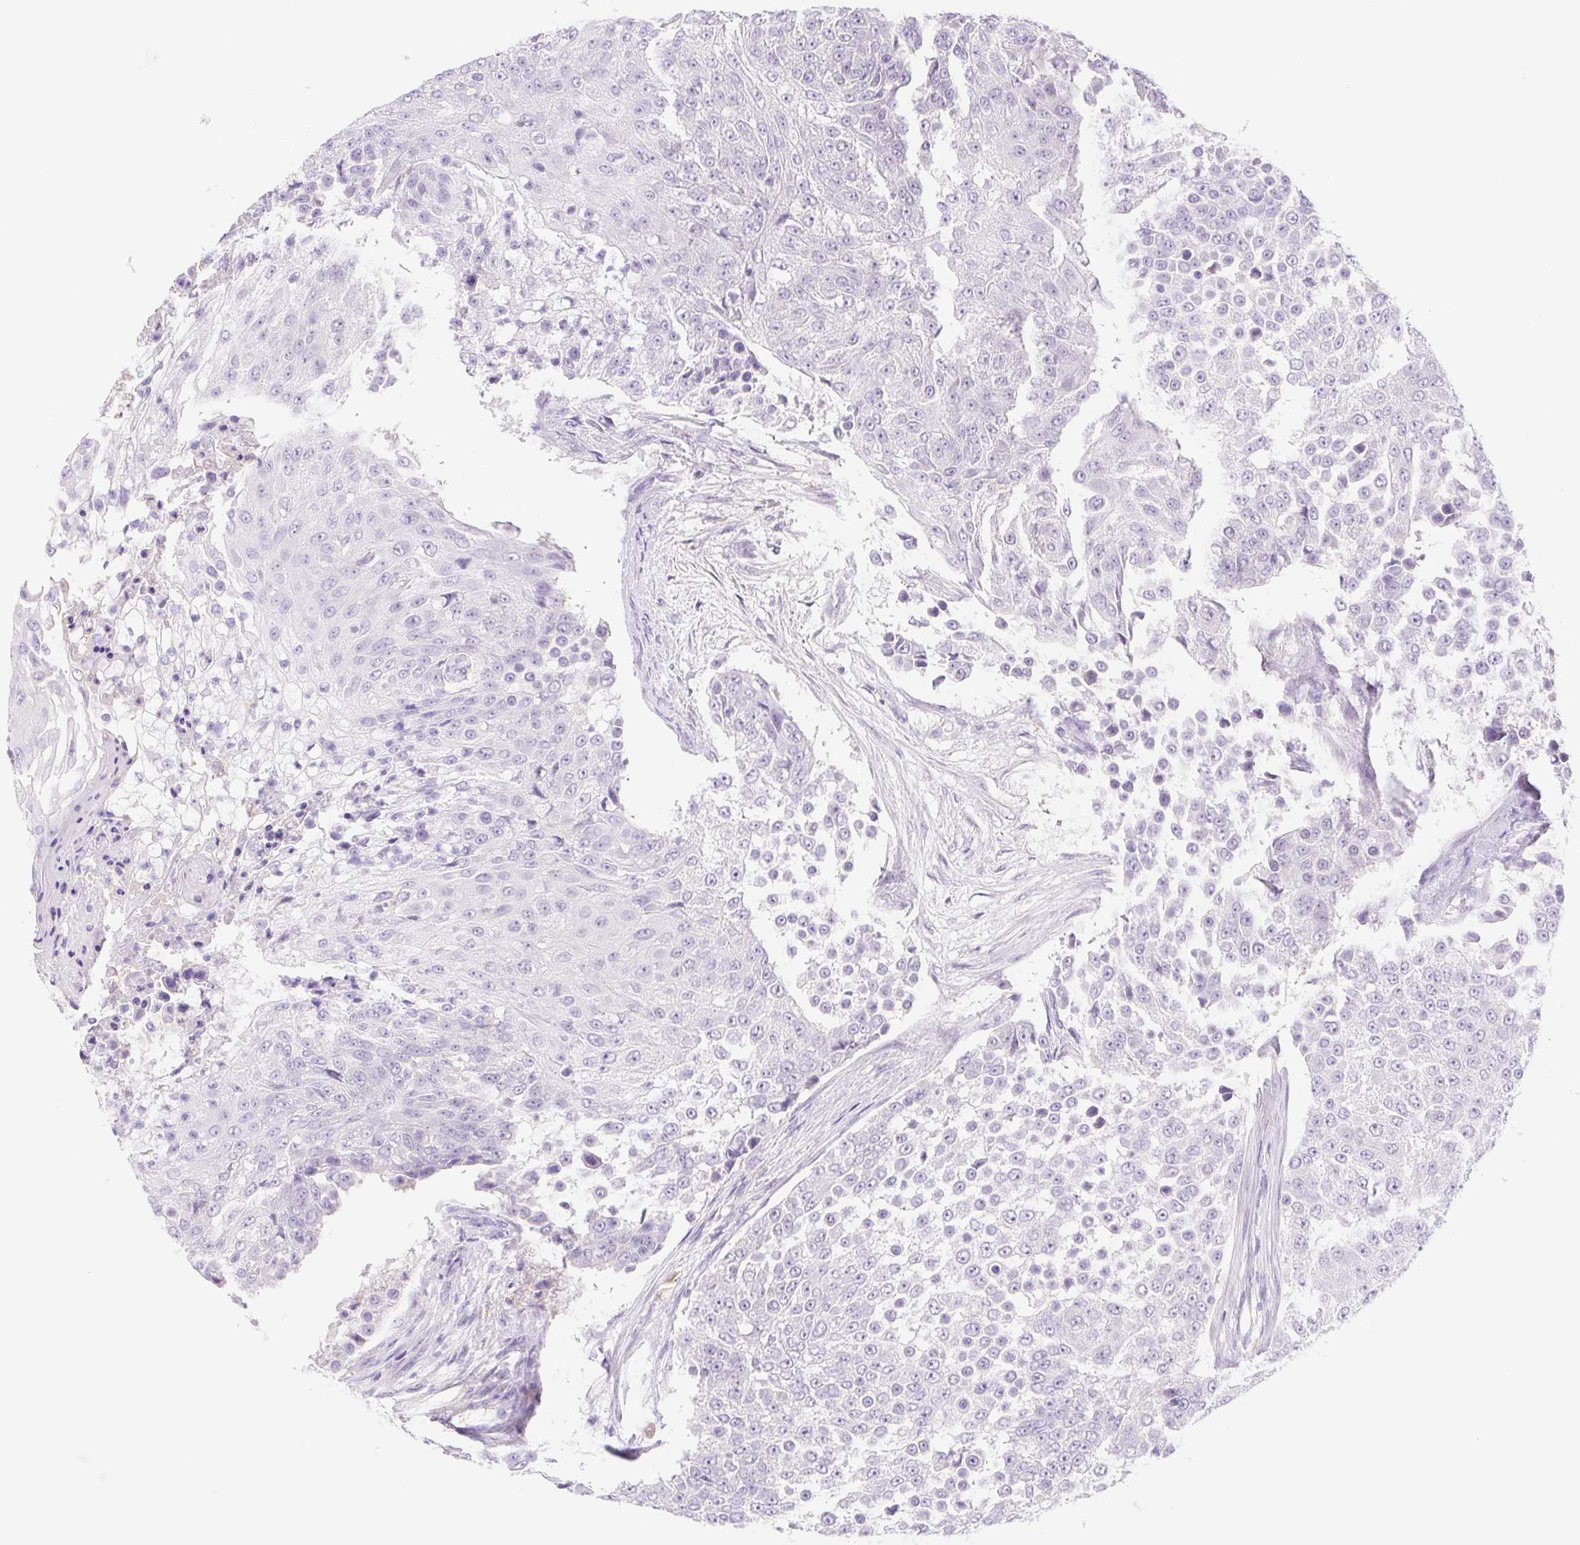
{"staining": {"intensity": "negative", "quantity": "none", "location": "none"}, "tissue": "urothelial cancer", "cell_type": "Tumor cells", "image_type": "cancer", "snomed": [{"axis": "morphology", "description": "Urothelial carcinoma, High grade"}, {"axis": "topography", "description": "Urinary bladder"}], "caption": "Immunohistochemistry of high-grade urothelial carcinoma exhibits no expression in tumor cells. (Brightfield microscopy of DAB (3,3'-diaminobenzidine) IHC at high magnification).", "gene": "DYNC2LI1", "patient": {"sex": "female", "age": 63}}